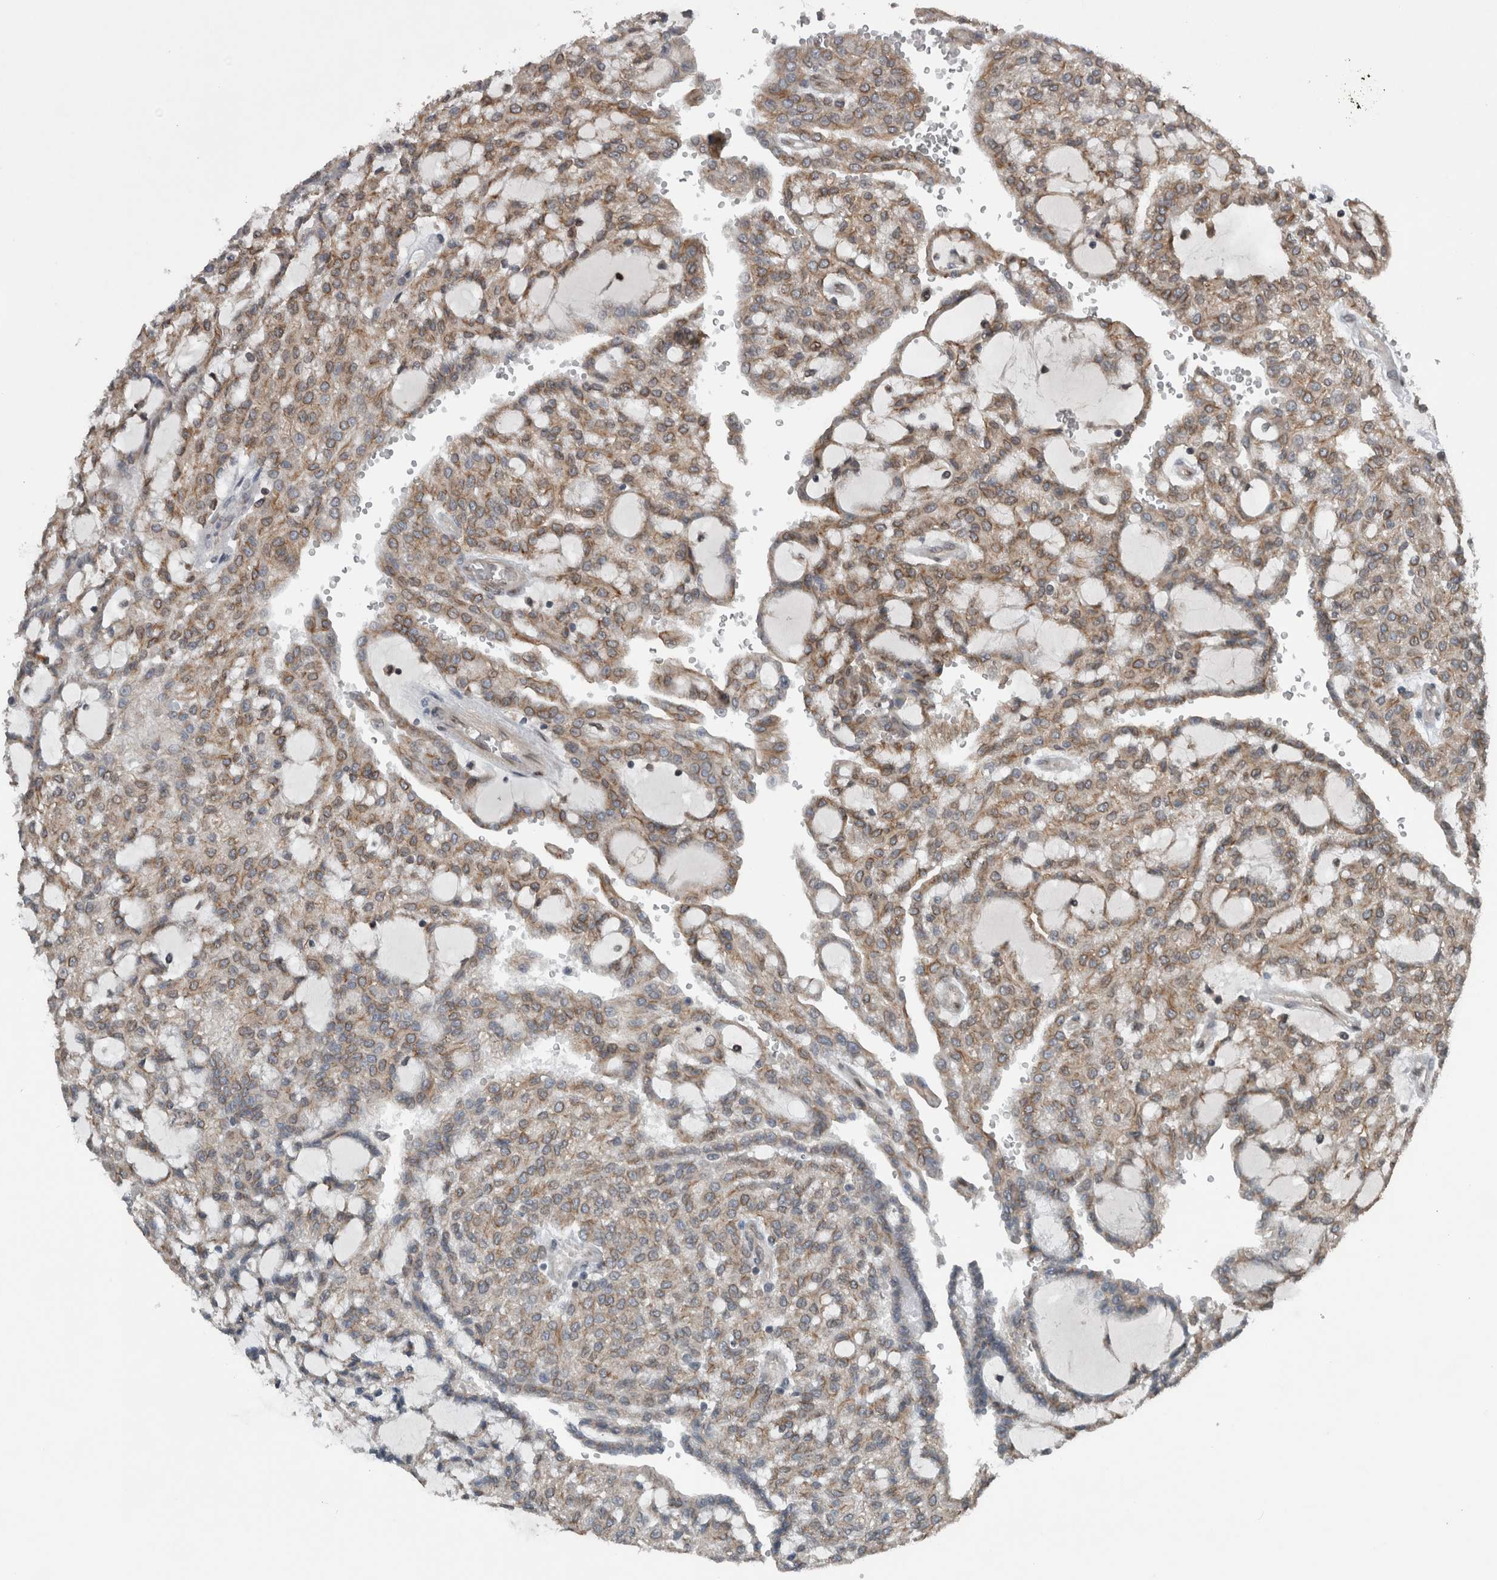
{"staining": {"intensity": "moderate", "quantity": ">75%", "location": "cytoplasmic/membranous,nuclear"}, "tissue": "renal cancer", "cell_type": "Tumor cells", "image_type": "cancer", "snomed": [{"axis": "morphology", "description": "Adenocarcinoma, NOS"}, {"axis": "topography", "description": "Kidney"}], "caption": "About >75% of tumor cells in human renal cancer reveal moderate cytoplasmic/membranous and nuclear protein staining as visualized by brown immunohistochemical staining.", "gene": "RANBP2", "patient": {"sex": "male", "age": 63}}